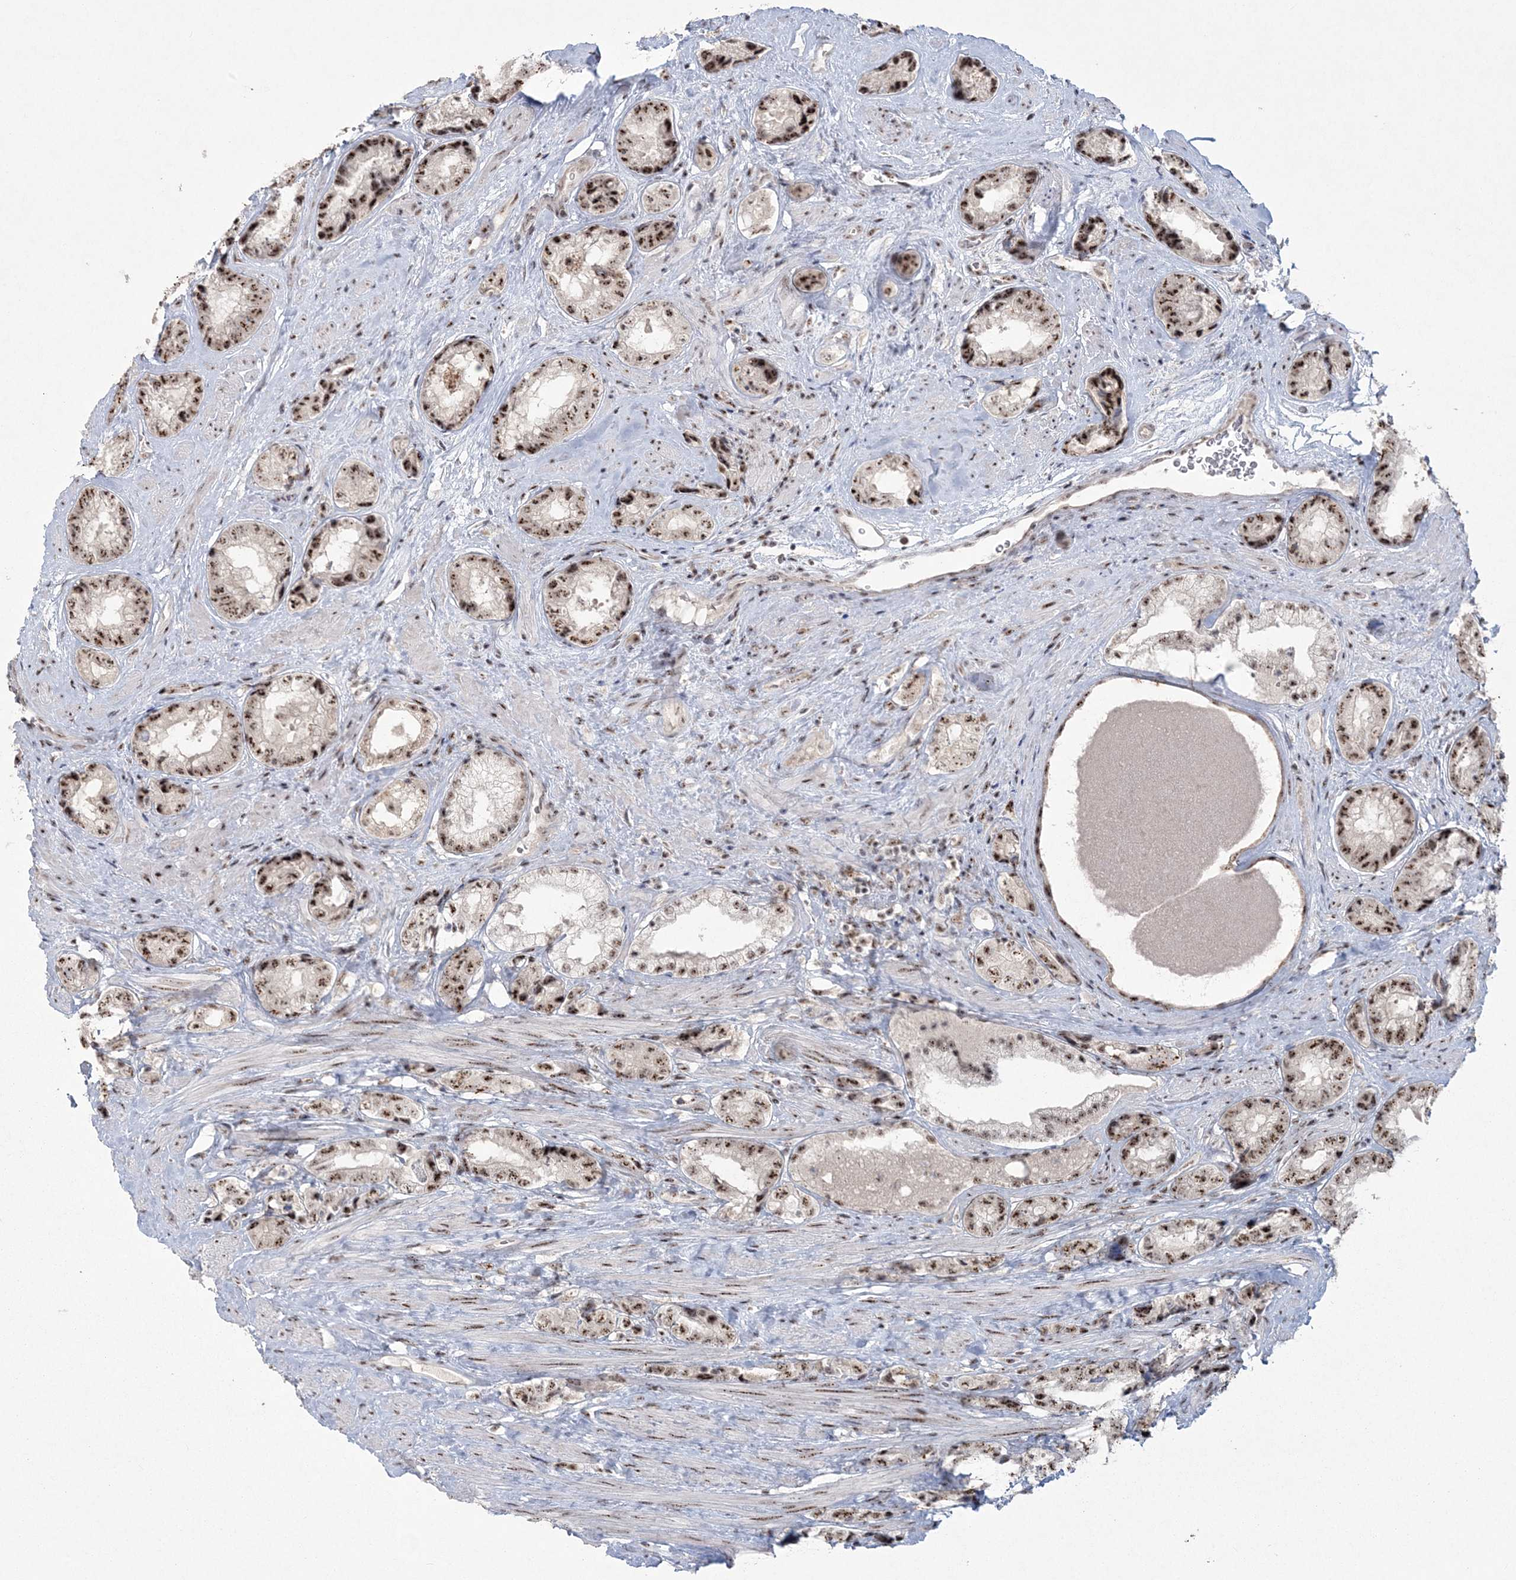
{"staining": {"intensity": "moderate", "quantity": ">75%", "location": "nuclear"}, "tissue": "prostate cancer", "cell_type": "Tumor cells", "image_type": "cancer", "snomed": [{"axis": "morphology", "description": "Adenocarcinoma, High grade"}, {"axis": "topography", "description": "Prostate"}], "caption": "Human adenocarcinoma (high-grade) (prostate) stained for a protein (brown) displays moderate nuclear positive expression in about >75% of tumor cells.", "gene": "KDM6B", "patient": {"sex": "male", "age": 61}}